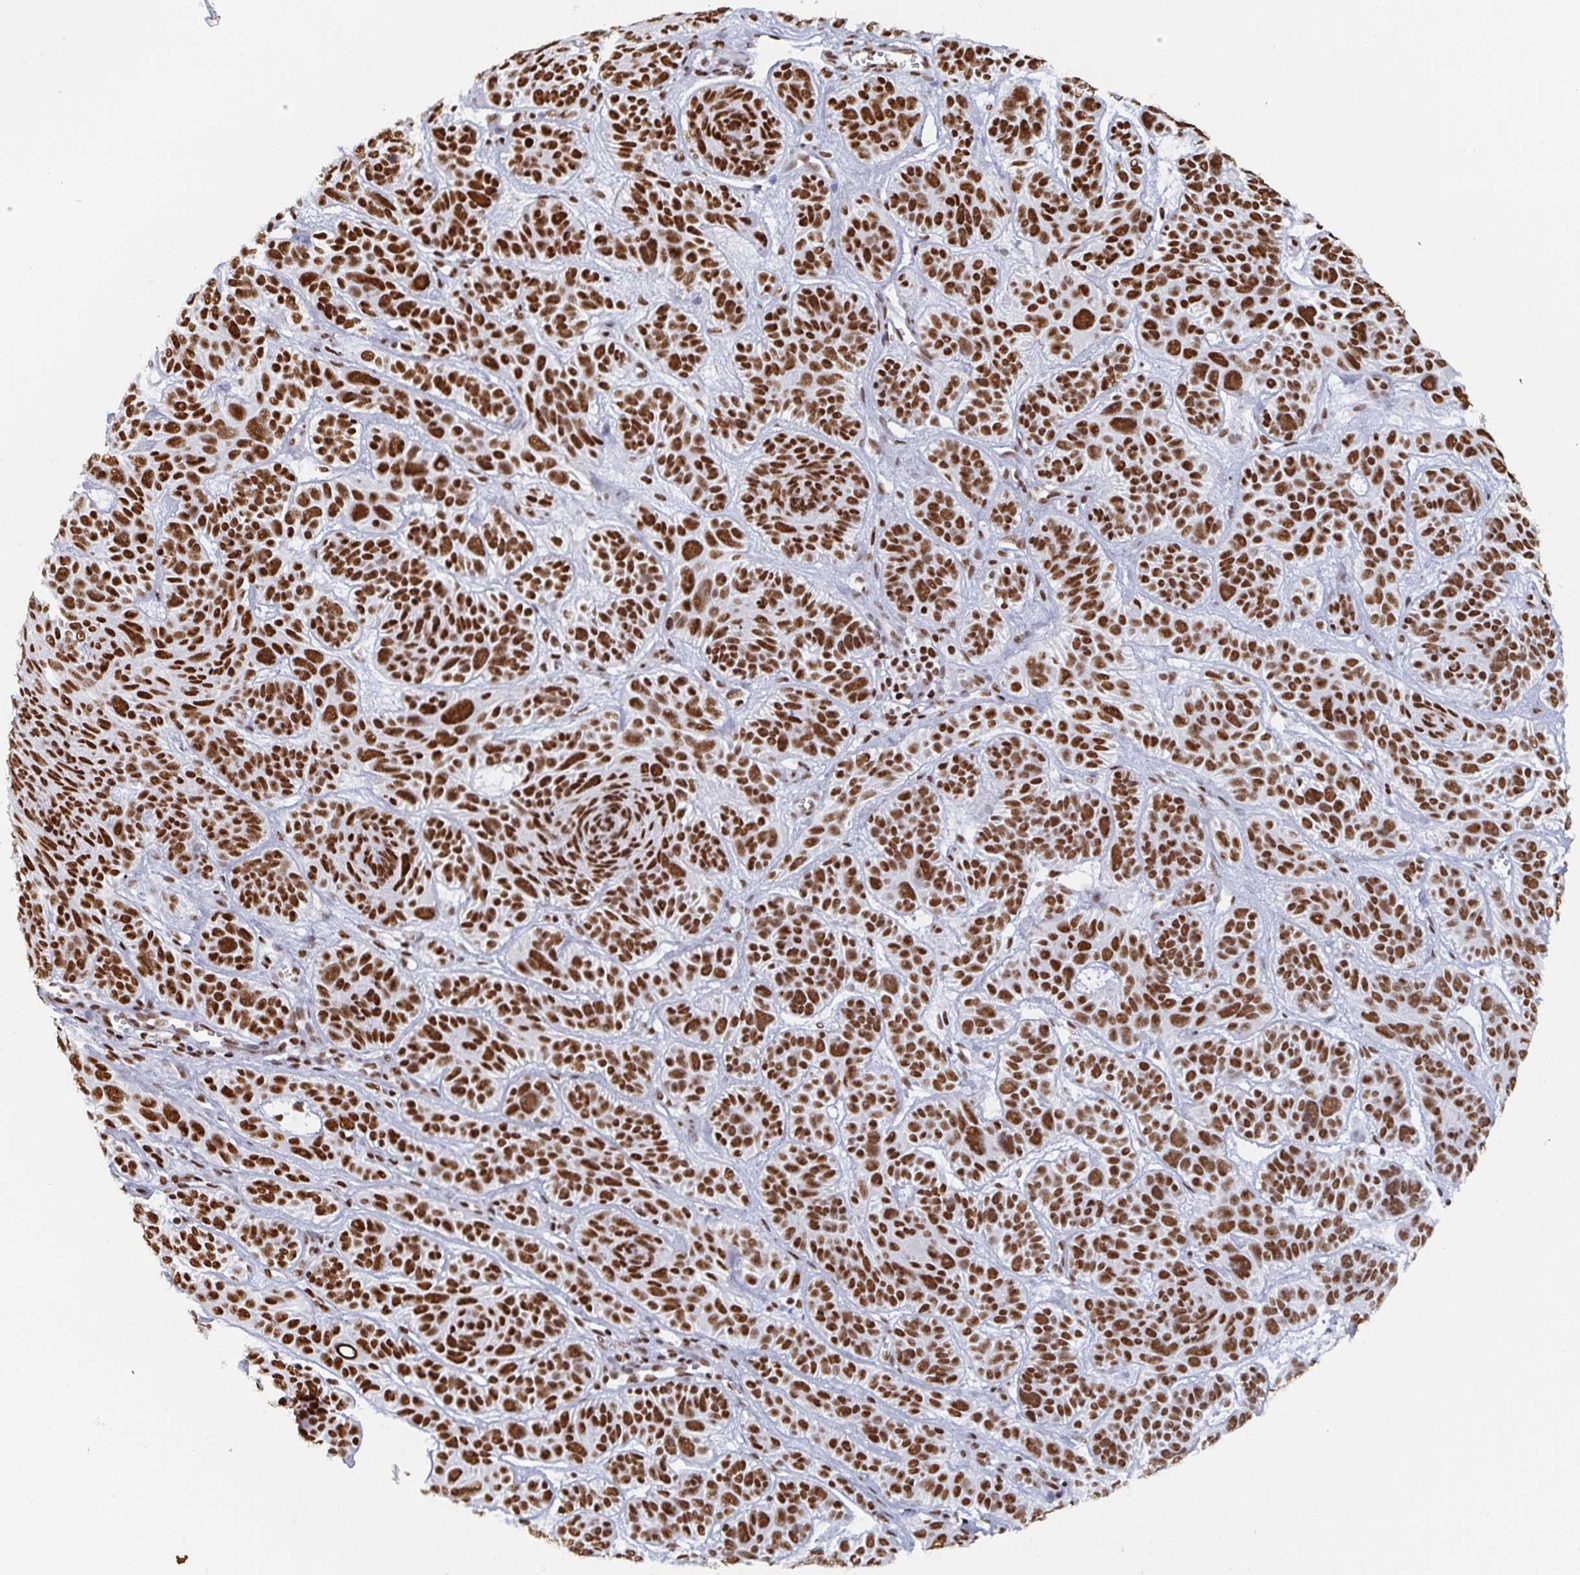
{"staining": {"intensity": "strong", "quantity": ">75%", "location": "nuclear"}, "tissue": "skin cancer", "cell_type": "Tumor cells", "image_type": "cancer", "snomed": [{"axis": "morphology", "description": "Basal cell carcinoma"}, {"axis": "topography", "description": "Skin"}, {"axis": "topography", "description": "Skin of face"}], "caption": "A high amount of strong nuclear positivity is present in about >75% of tumor cells in basal cell carcinoma (skin) tissue.", "gene": "EWSR1", "patient": {"sex": "male", "age": 73}}